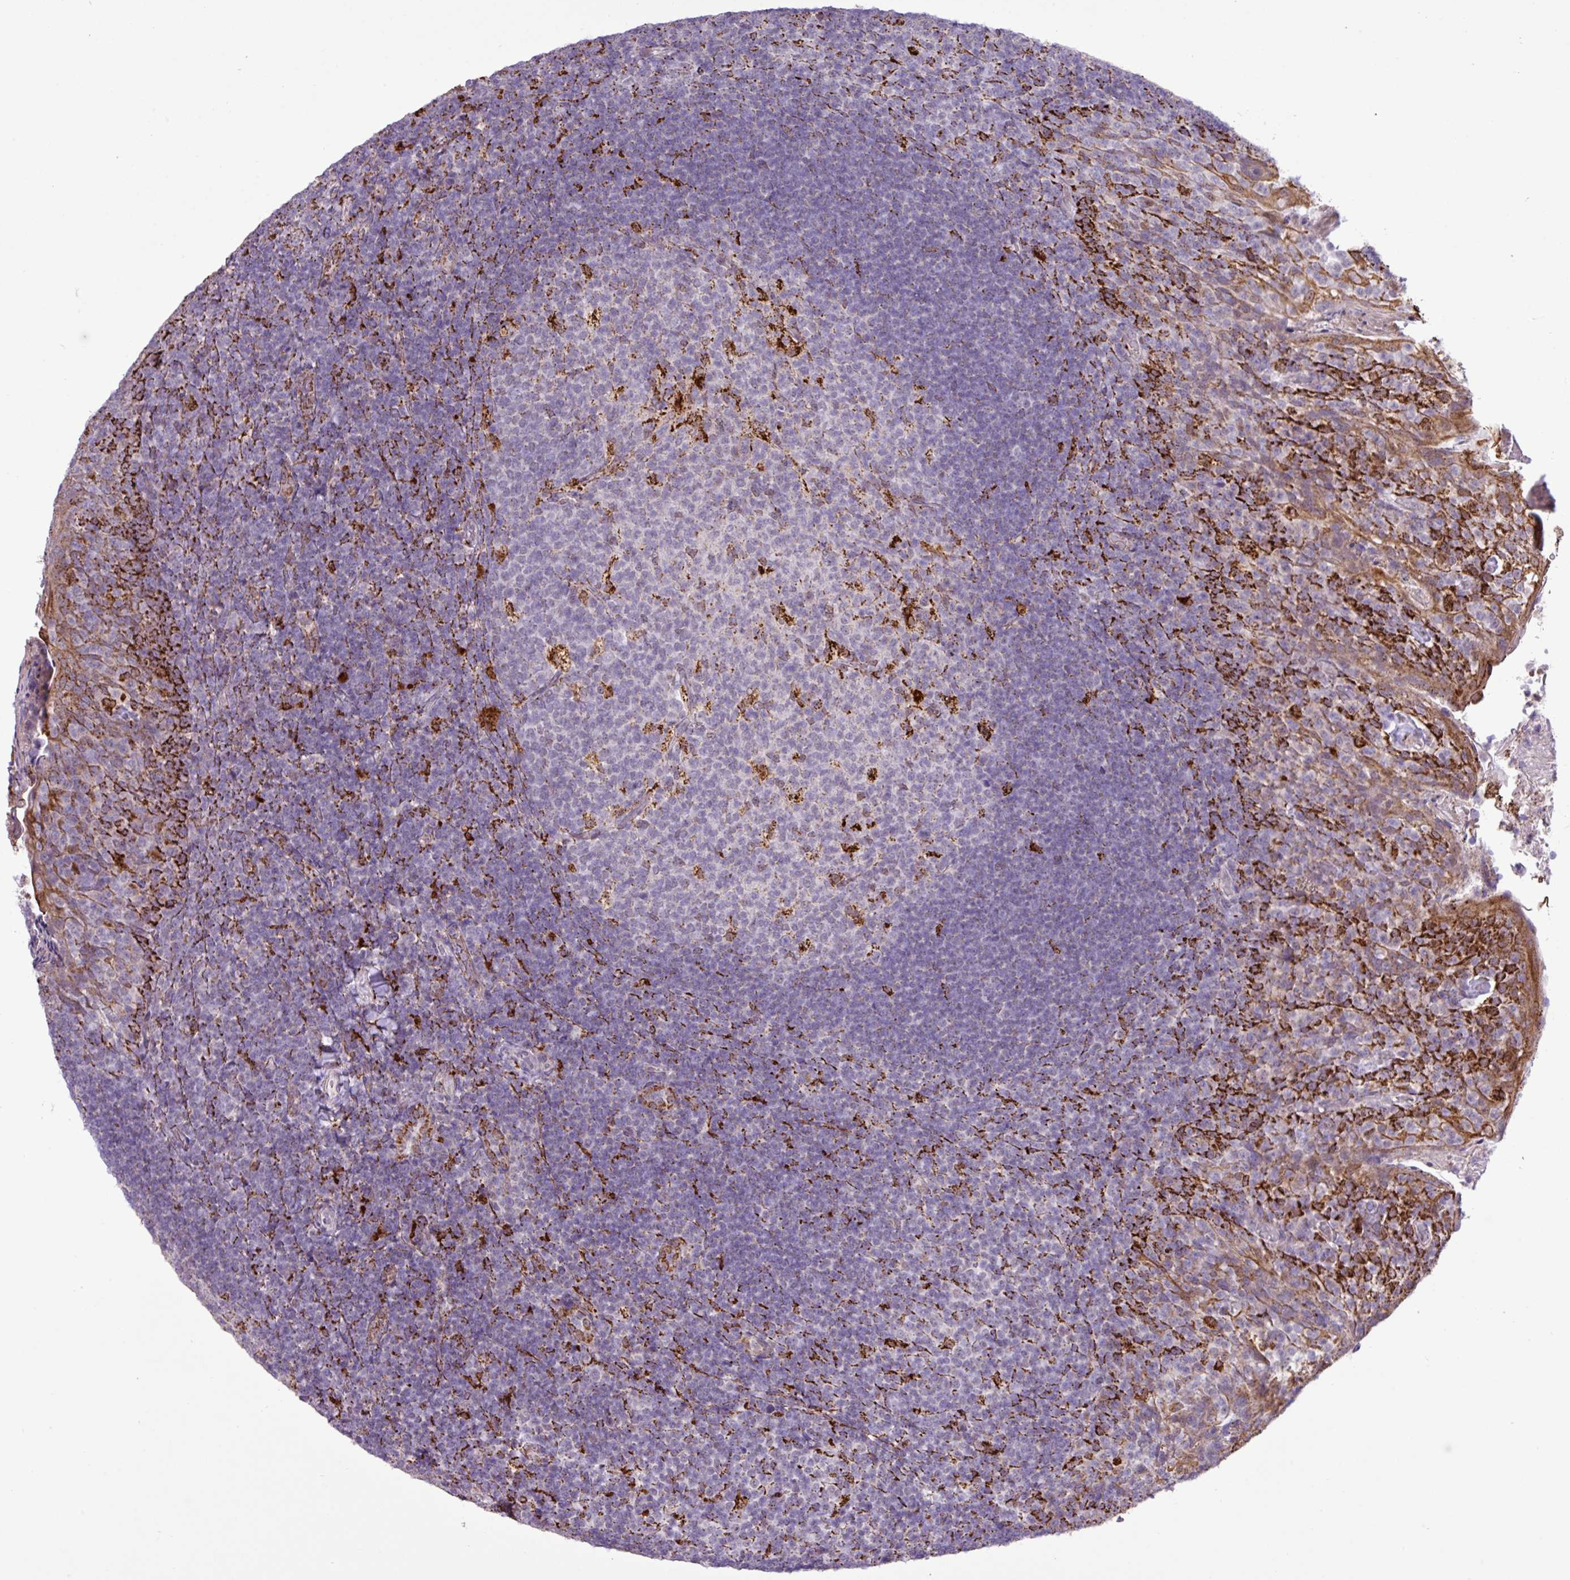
{"staining": {"intensity": "strong", "quantity": "<25%", "location": "cytoplasmic/membranous"}, "tissue": "tonsil", "cell_type": "Germinal center cells", "image_type": "normal", "snomed": [{"axis": "morphology", "description": "Normal tissue, NOS"}, {"axis": "topography", "description": "Tonsil"}], "caption": "Benign tonsil displays strong cytoplasmic/membranous positivity in approximately <25% of germinal center cells, visualized by immunohistochemistry.", "gene": "SGPP1", "patient": {"sex": "female", "age": 10}}